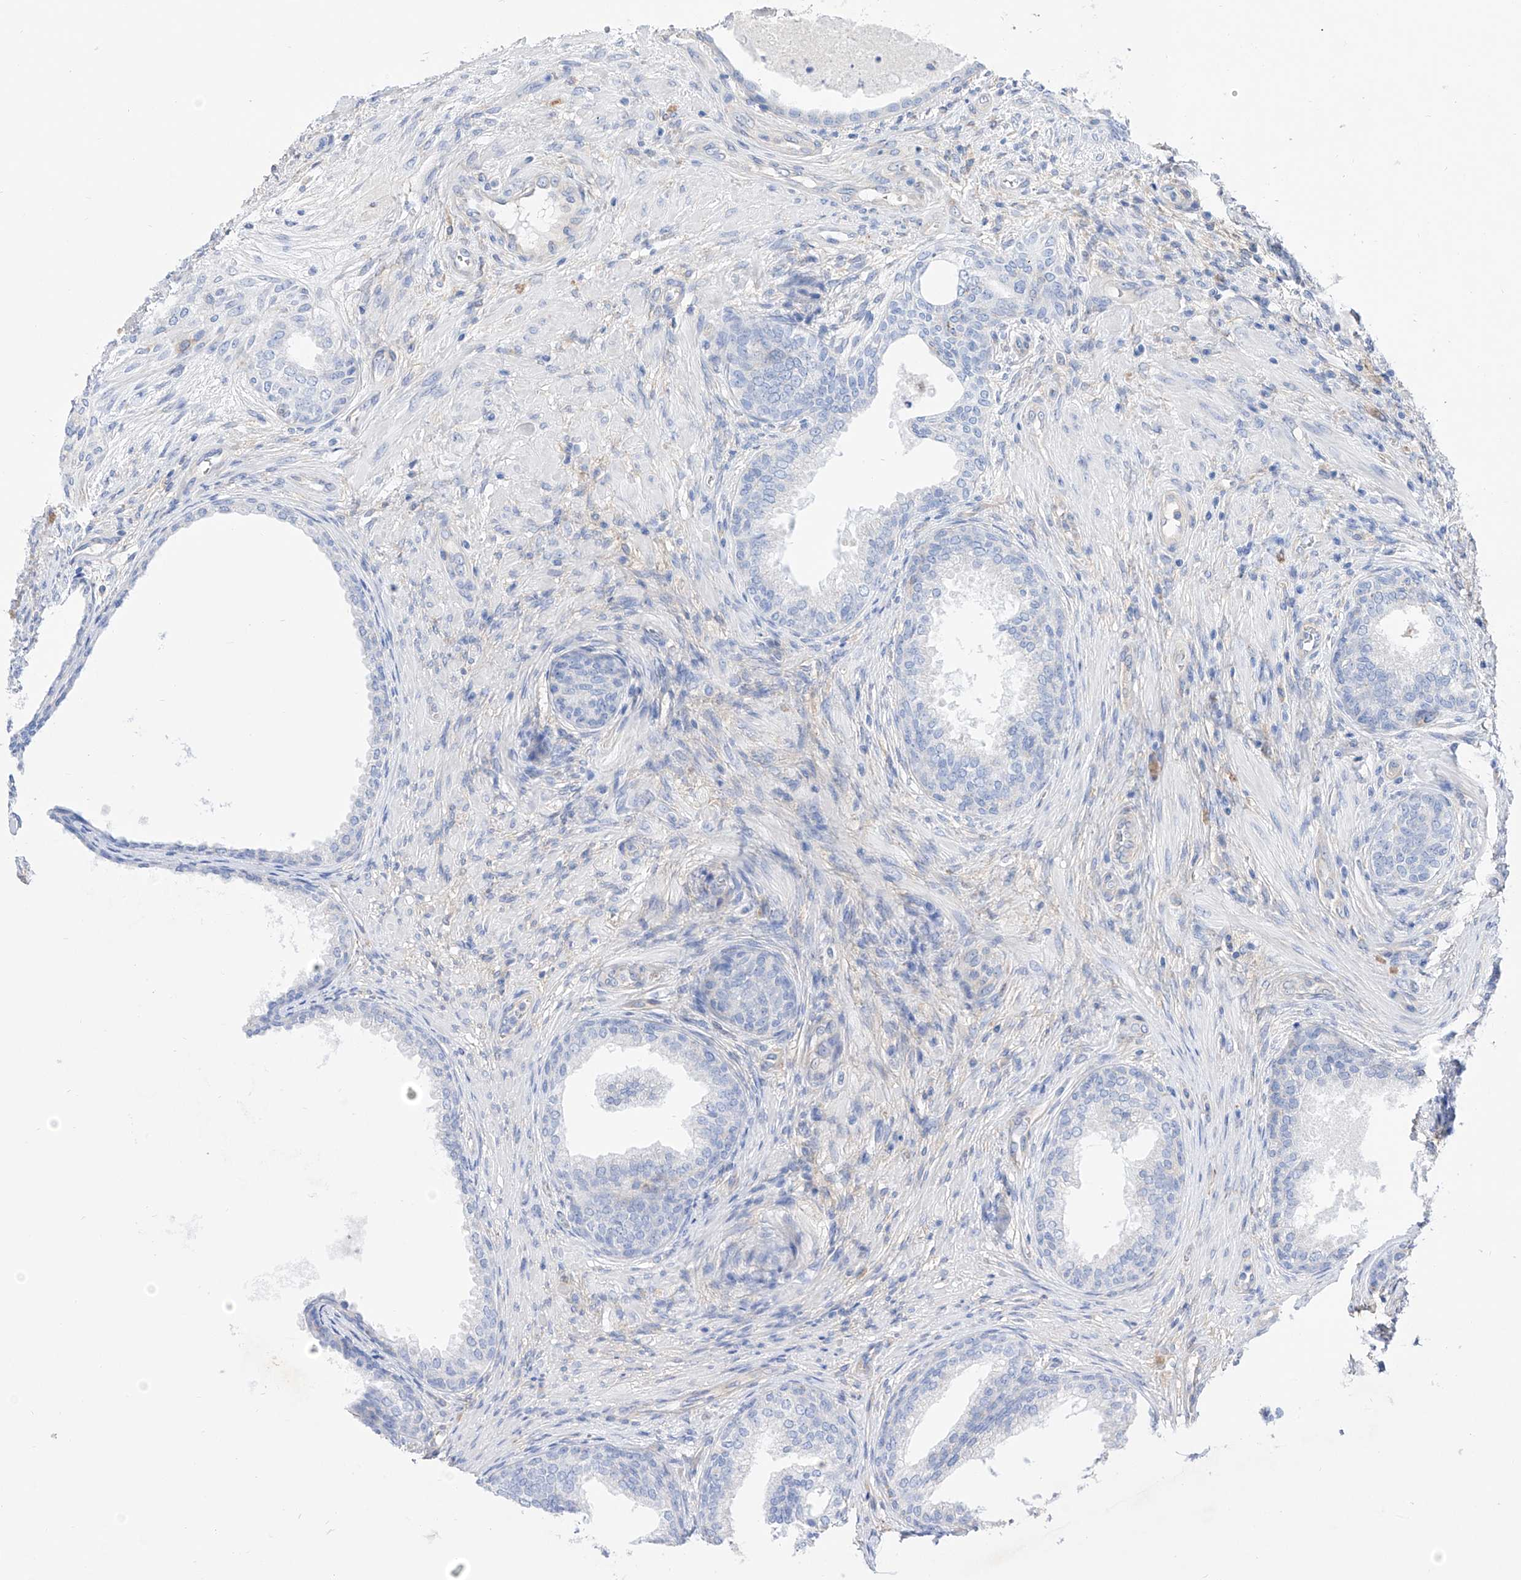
{"staining": {"intensity": "negative", "quantity": "none", "location": "none"}, "tissue": "prostate", "cell_type": "Glandular cells", "image_type": "normal", "snomed": [{"axis": "morphology", "description": "Normal tissue, NOS"}, {"axis": "topography", "description": "Prostate"}], "caption": "Immunohistochemical staining of normal human prostate shows no significant staining in glandular cells.", "gene": "ZNF653", "patient": {"sex": "male", "age": 76}}